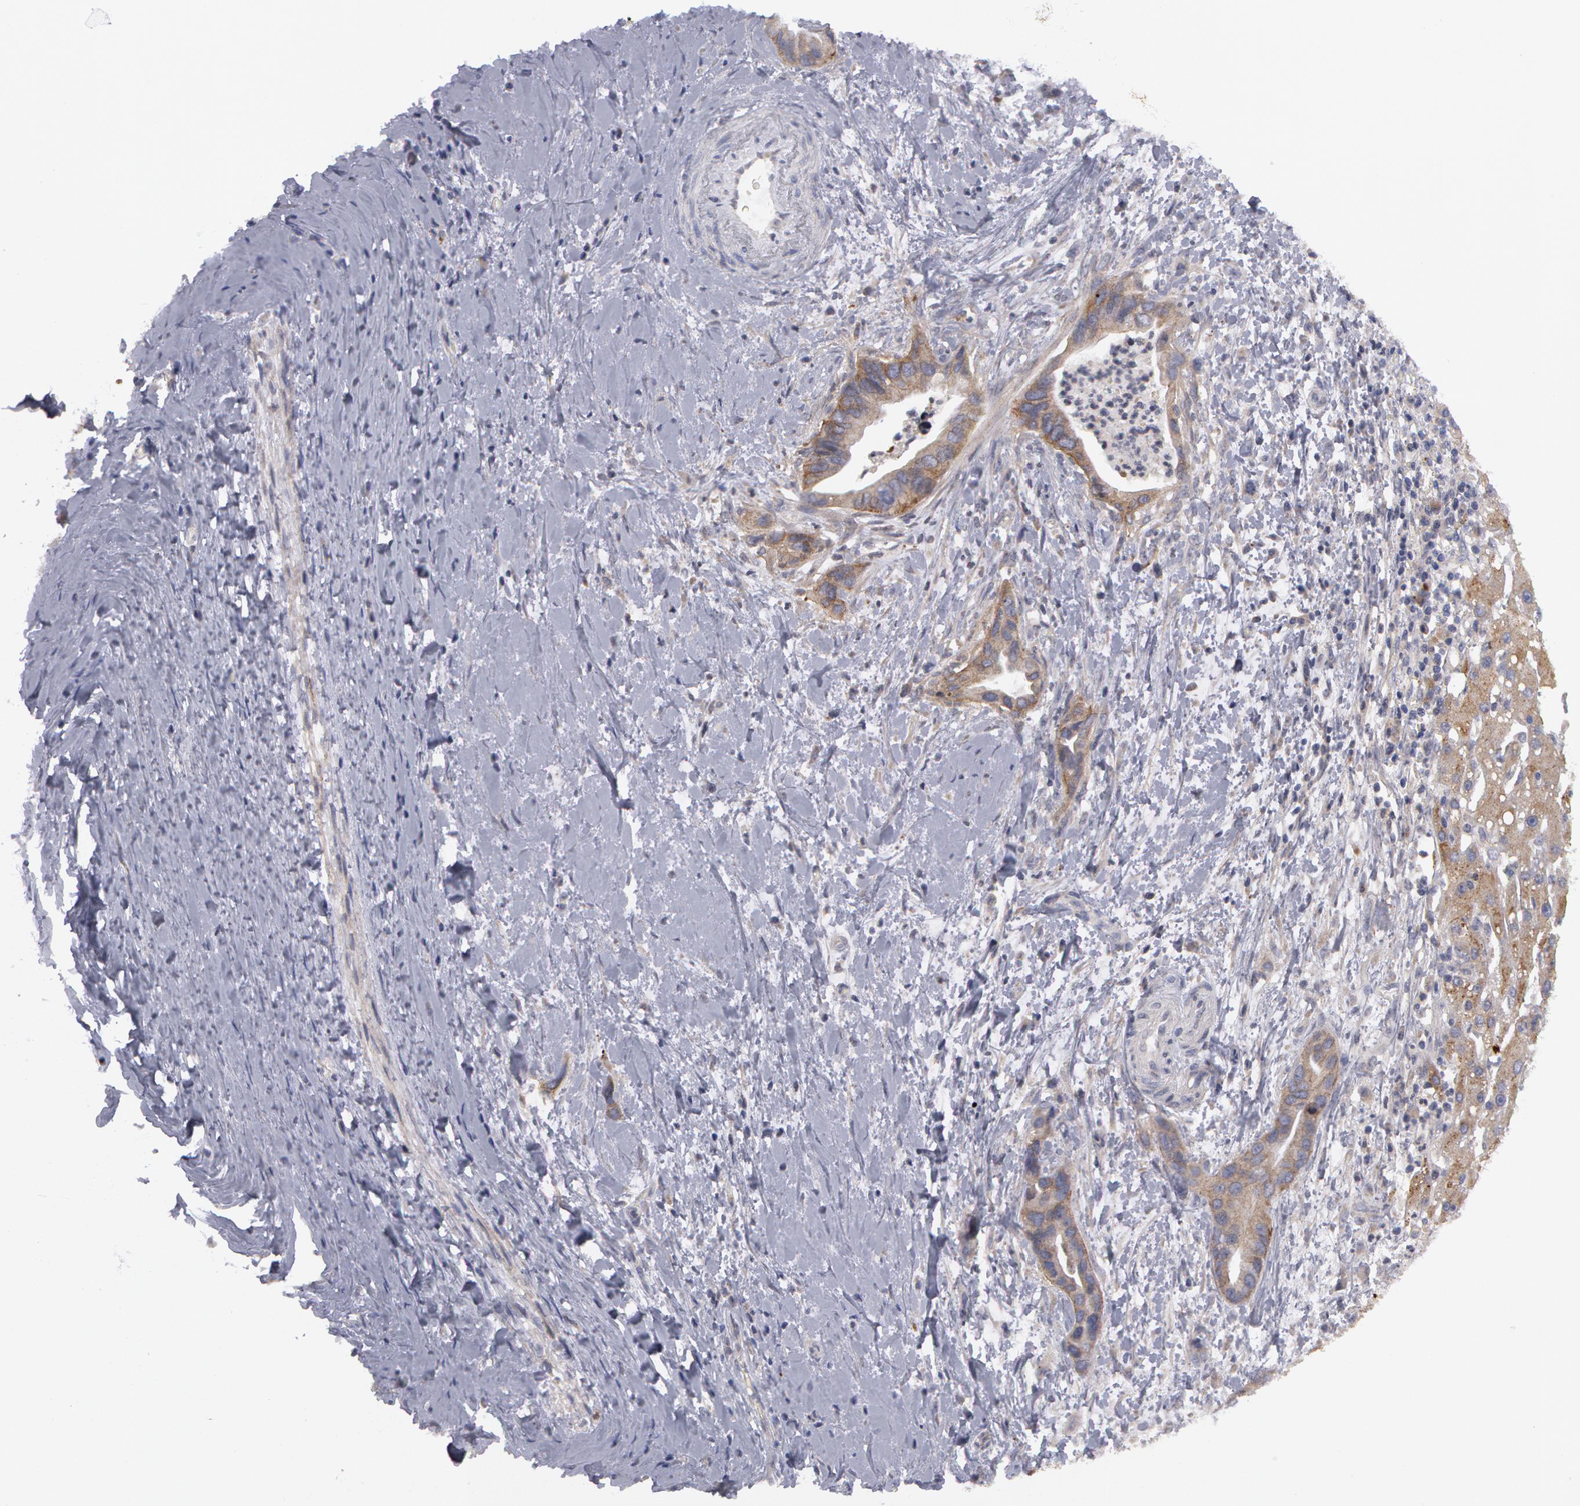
{"staining": {"intensity": "weak", "quantity": ">75%", "location": "cytoplasmic/membranous"}, "tissue": "liver cancer", "cell_type": "Tumor cells", "image_type": "cancer", "snomed": [{"axis": "morphology", "description": "Cholangiocarcinoma"}, {"axis": "topography", "description": "Liver"}], "caption": "The micrograph exhibits immunohistochemical staining of liver cancer (cholangiocarcinoma). There is weak cytoplasmic/membranous staining is seen in about >75% of tumor cells.", "gene": "ERBB2", "patient": {"sex": "female", "age": 65}}